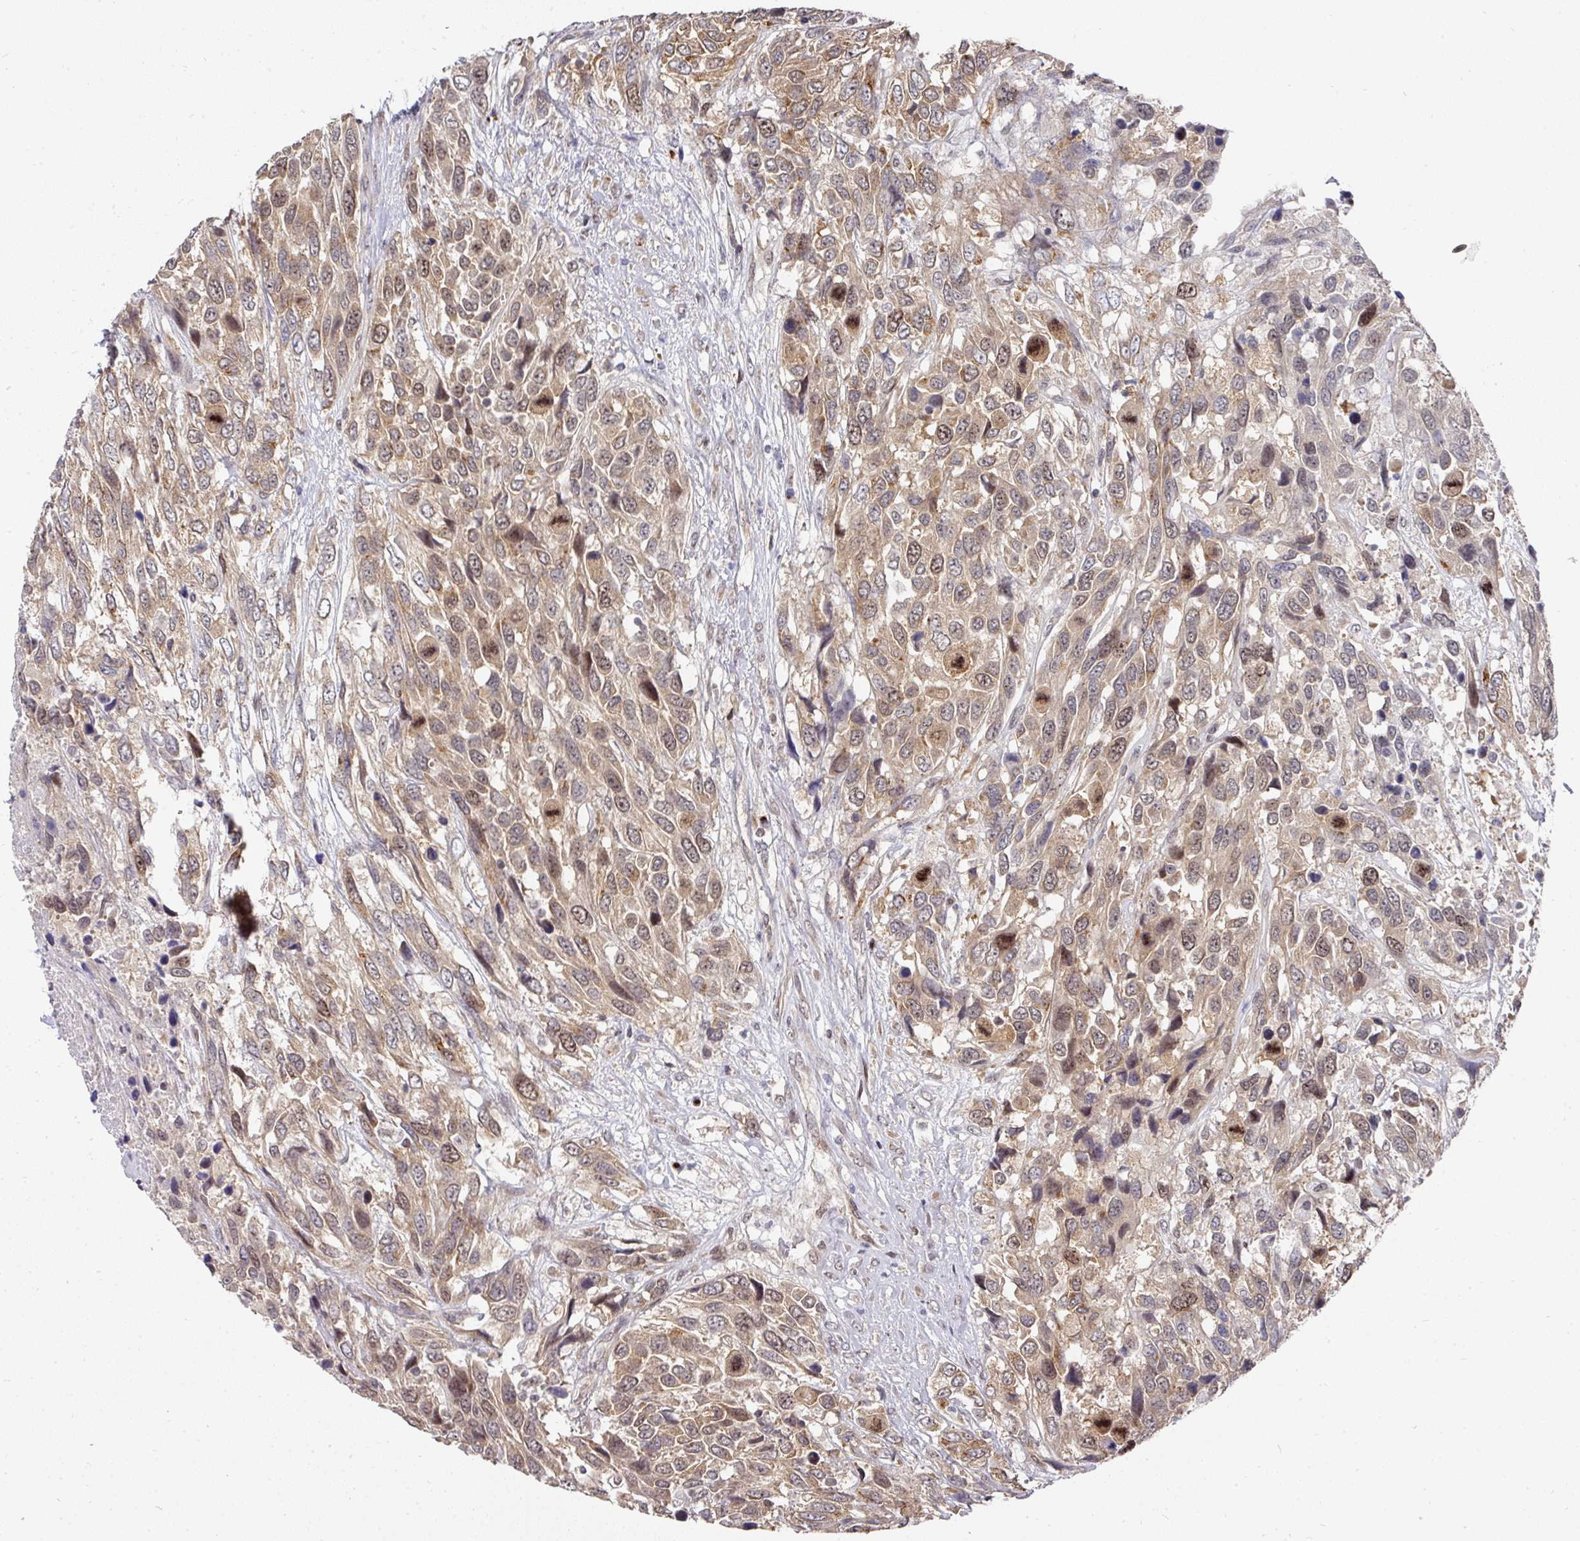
{"staining": {"intensity": "weak", "quantity": ">75%", "location": "cytoplasmic/membranous,nuclear"}, "tissue": "urothelial cancer", "cell_type": "Tumor cells", "image_type": "cancer", "snomed": [{"axis": "morphology", "description": "Urothelial carcinoma, High grade"}, {"axis": "topography", "description": "Urinary bladder"}], "caption": "Brown immunohistochemical staining in urothelial cancer shows weak cytoplasmic/membranous and nuclear positivity in approximately >75% of tumor cells.", "gene": "C18orf25", "patient": {"sex": "female", "age": 70}}